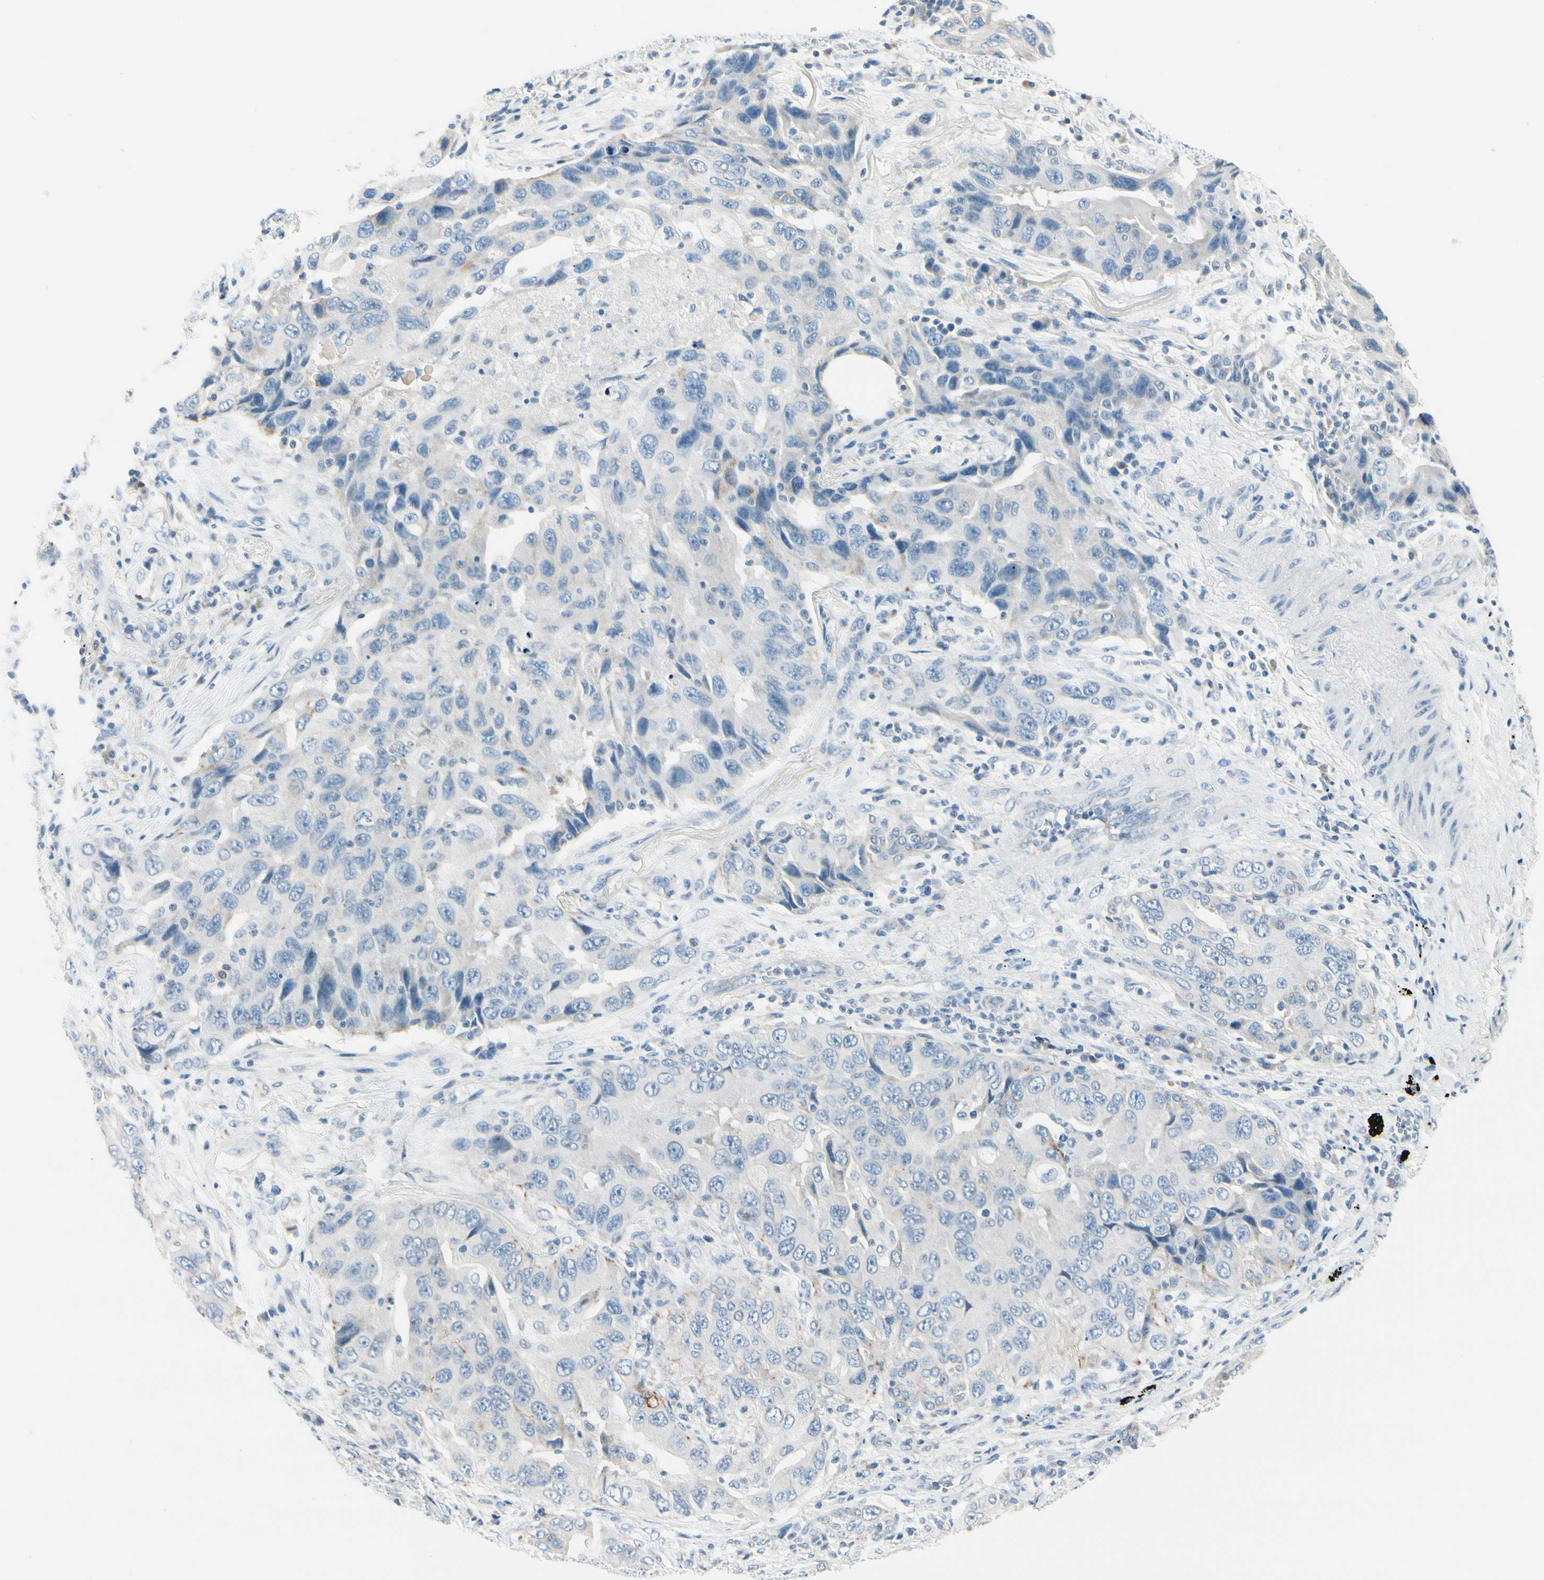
{"staining": {"intensity": "negative", "quantity": "none", "location": "none"}, "tissue": "lung cancer", "cell_type": "Tumor cells", "image_type": "cancer", "snomed": [{"axis": "morphology", "description": "Adenocarcinoma, NOS"}, {"axis": "topography", "description": "Lung"}], "caption": "Immunohistochemistry histopathology image of lung adenocarcinoma stained for a protein (brown), which shows no expression in tumor cells. (Immunohistochemistry (ihc), brightfield microscopy, high magnification).", "gene": "PEBP1", "patient": {"sex": "female", "age": 65}}